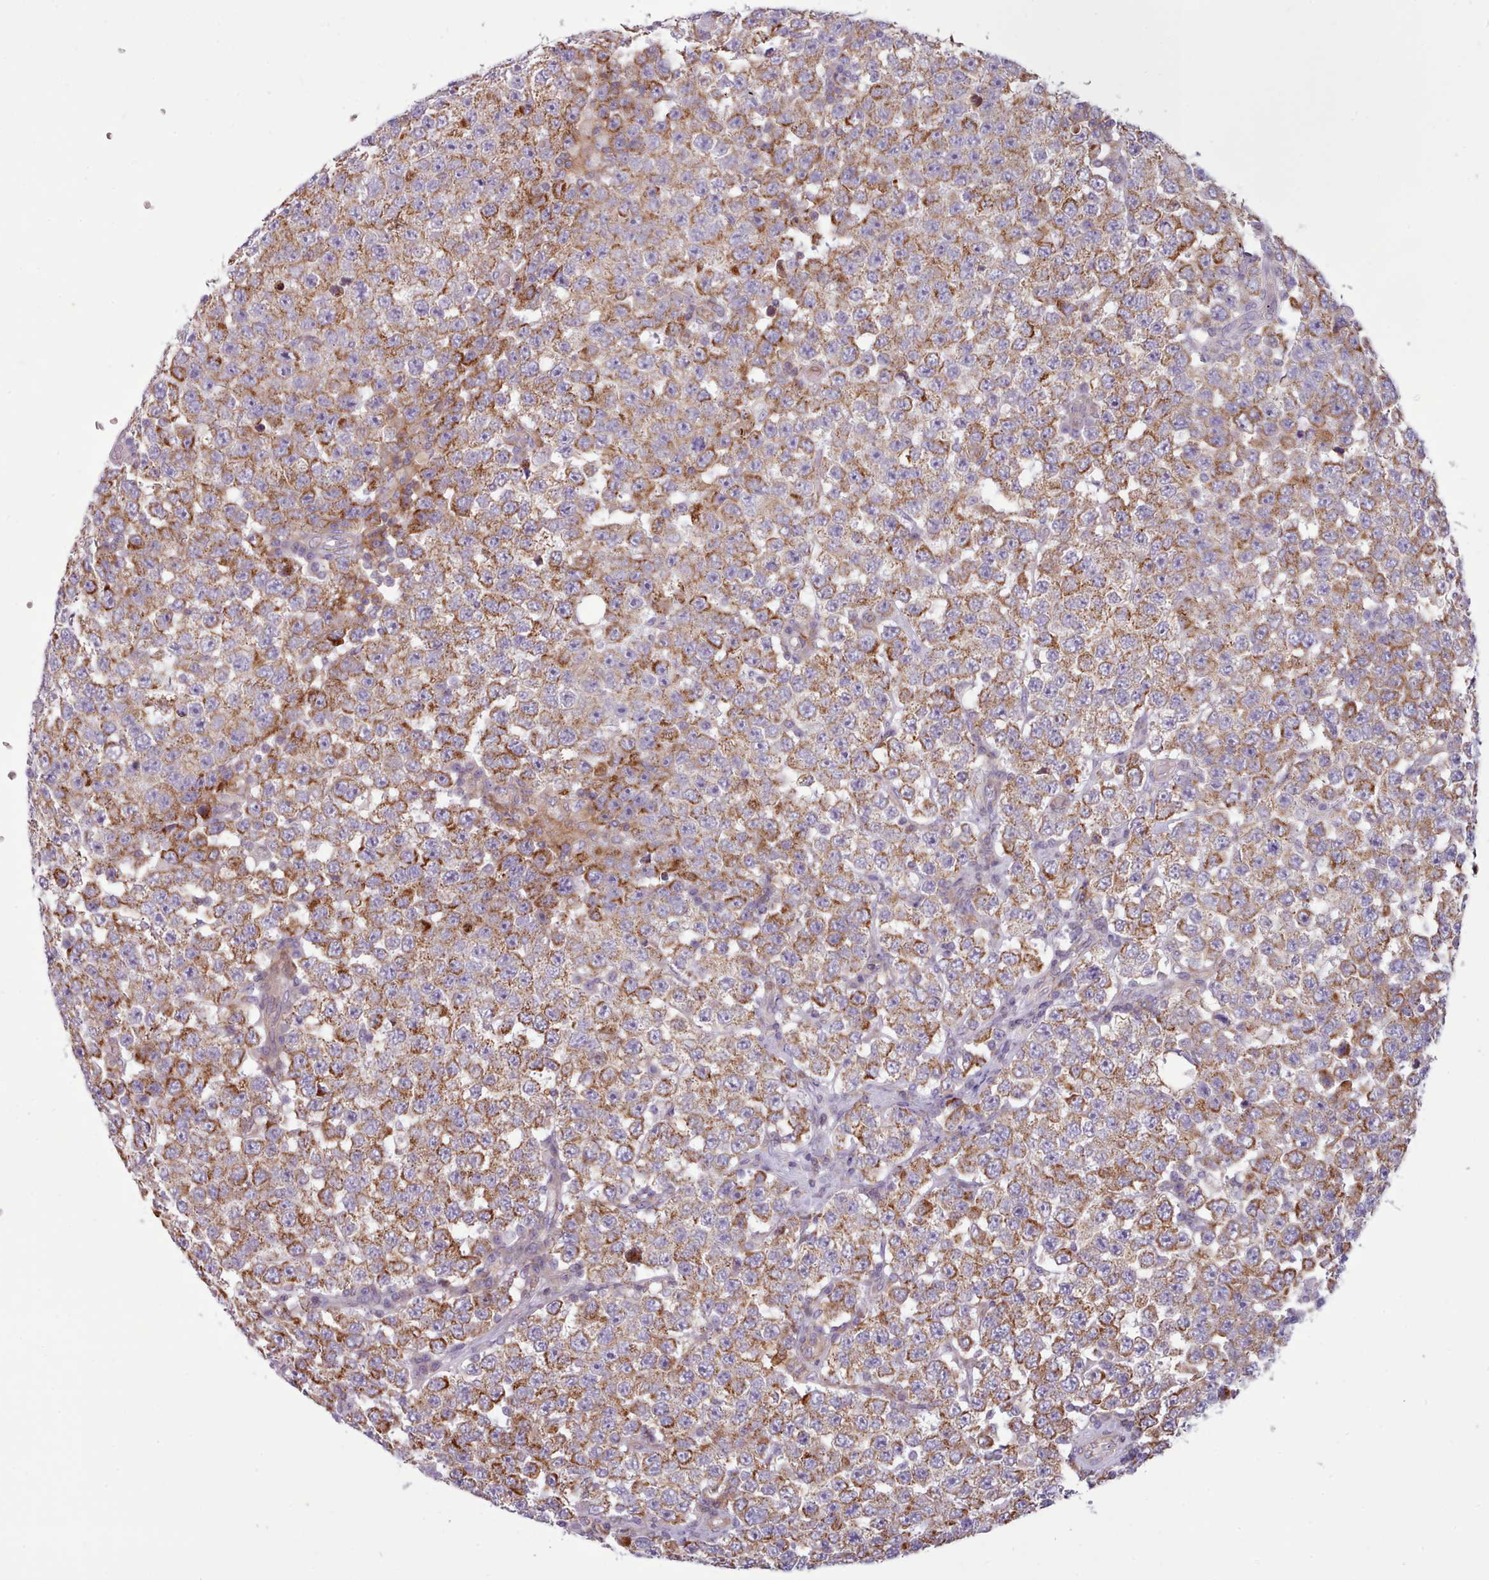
{"staining": {"intensity": "moderate", "quantity": ">75%", "location": "cytoplasmic/membranous"}, "tissue": "testis cancer", "cell_type": "Tumor cells", "image_type": "cancer", "snomed": [{"axis": "morphology", "description": "Seminoma, NOS"}, {"axis": "topography", "description": "Testis"}], "caption": "Protein staining displays moderate cytoplasmic/membranous expression in about >75% of tumor cells in testis seminoma.", "gene": "TENT4B", "patient": {"sex": "male", "age": 28}}